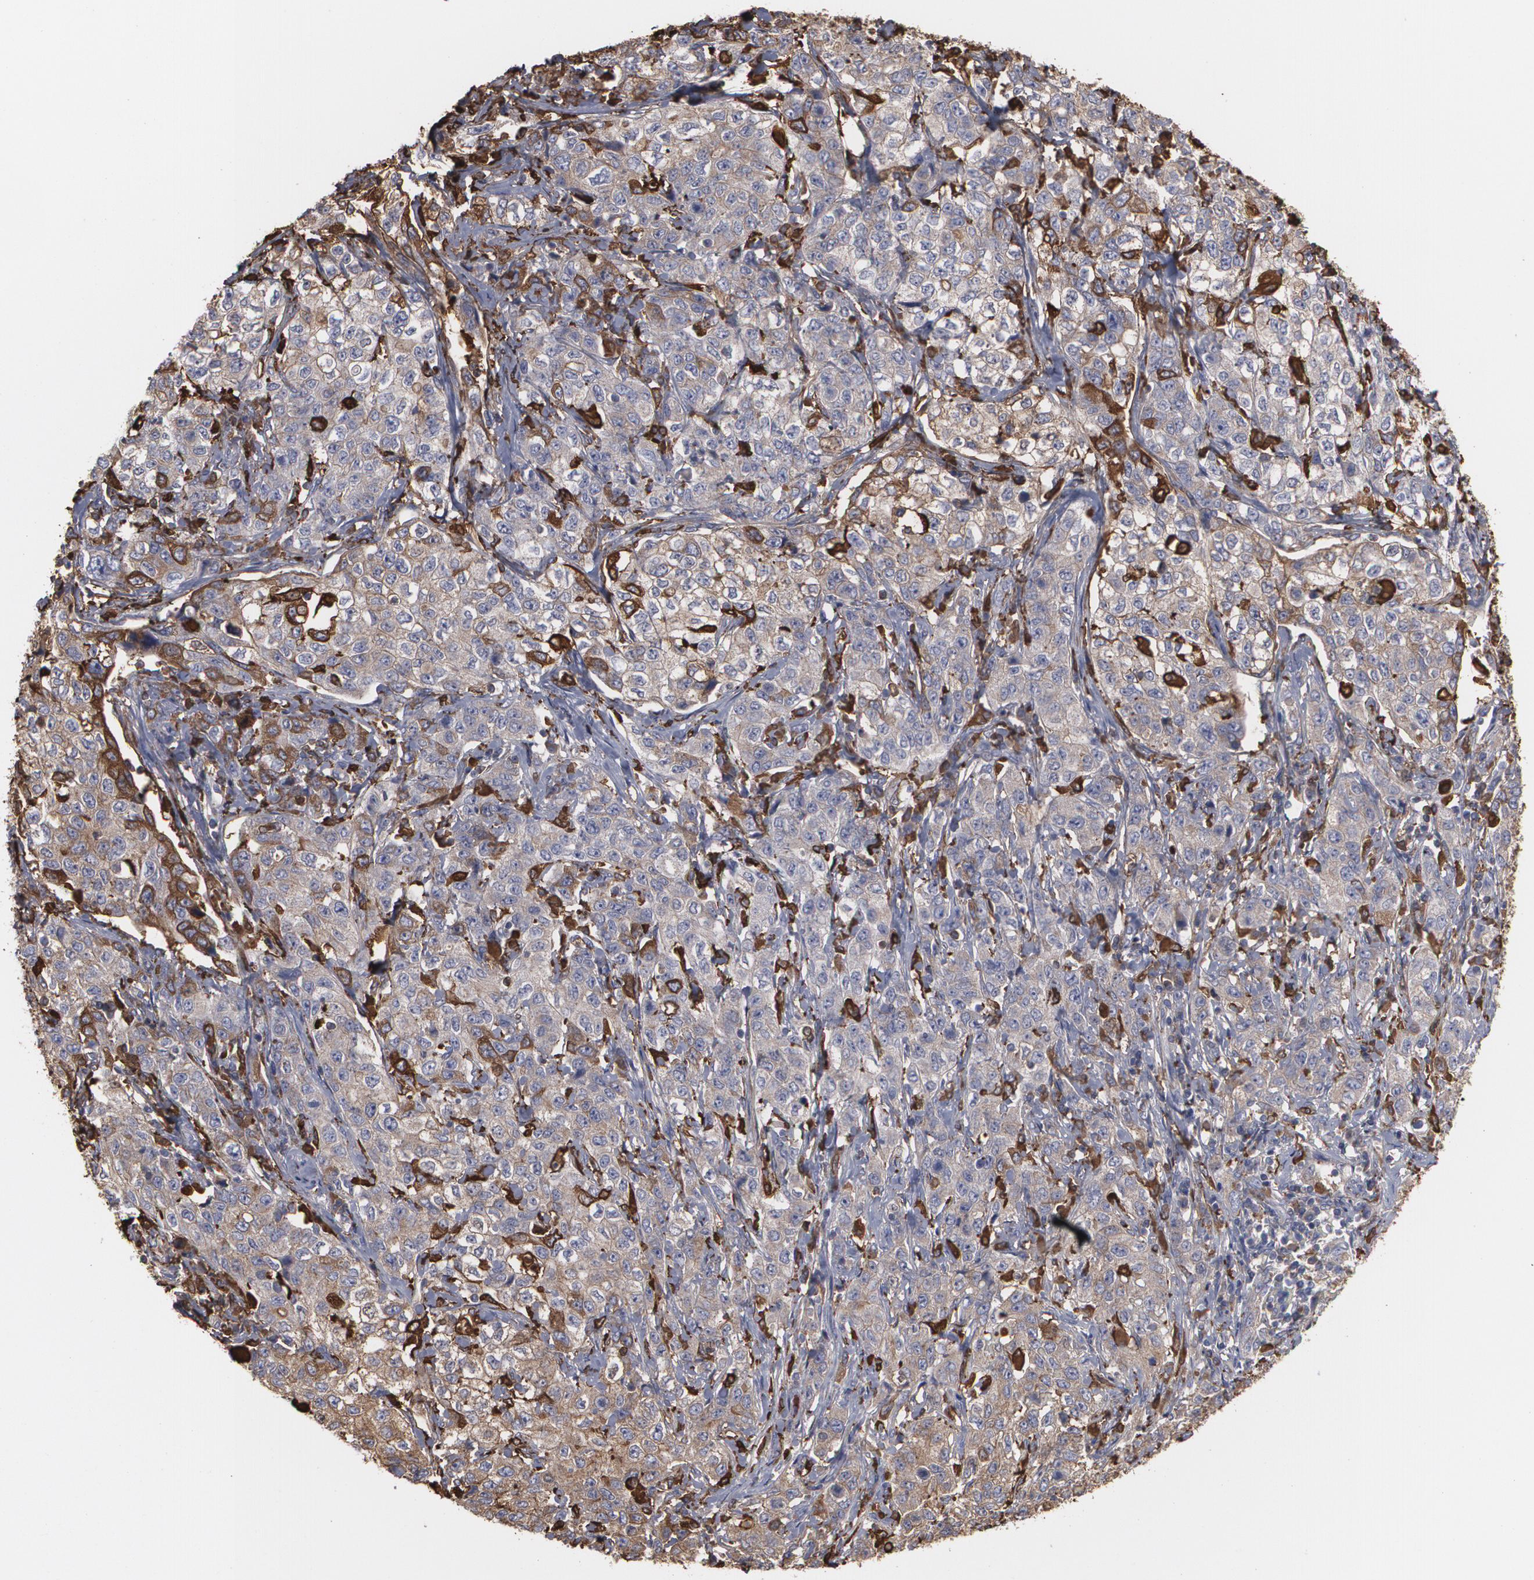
{"staining": {"intensity": "moderate", "quantity": ">75%", "location": "cytoplasmic/membranous"}, "tissue": "stomach cancer", "cell_type": "Tumor cells", "image_type": "cancer", "snomed": [{"axis": "morphology", "description": "Adenocarcinoma, NOS"}, {"axis": "topography", "description": "Stomach"}], "caption": "This micrograph displays stomach adenocarcinoma stained with immunohistochemistry to label a protein in brown. The cytoplasmic/membranous of tumor cells show moderate positivity for the protein. Nuclei are counter-stained blue.", "gene": "ODC1", "patient": {"sex": "male", "age": 48}}